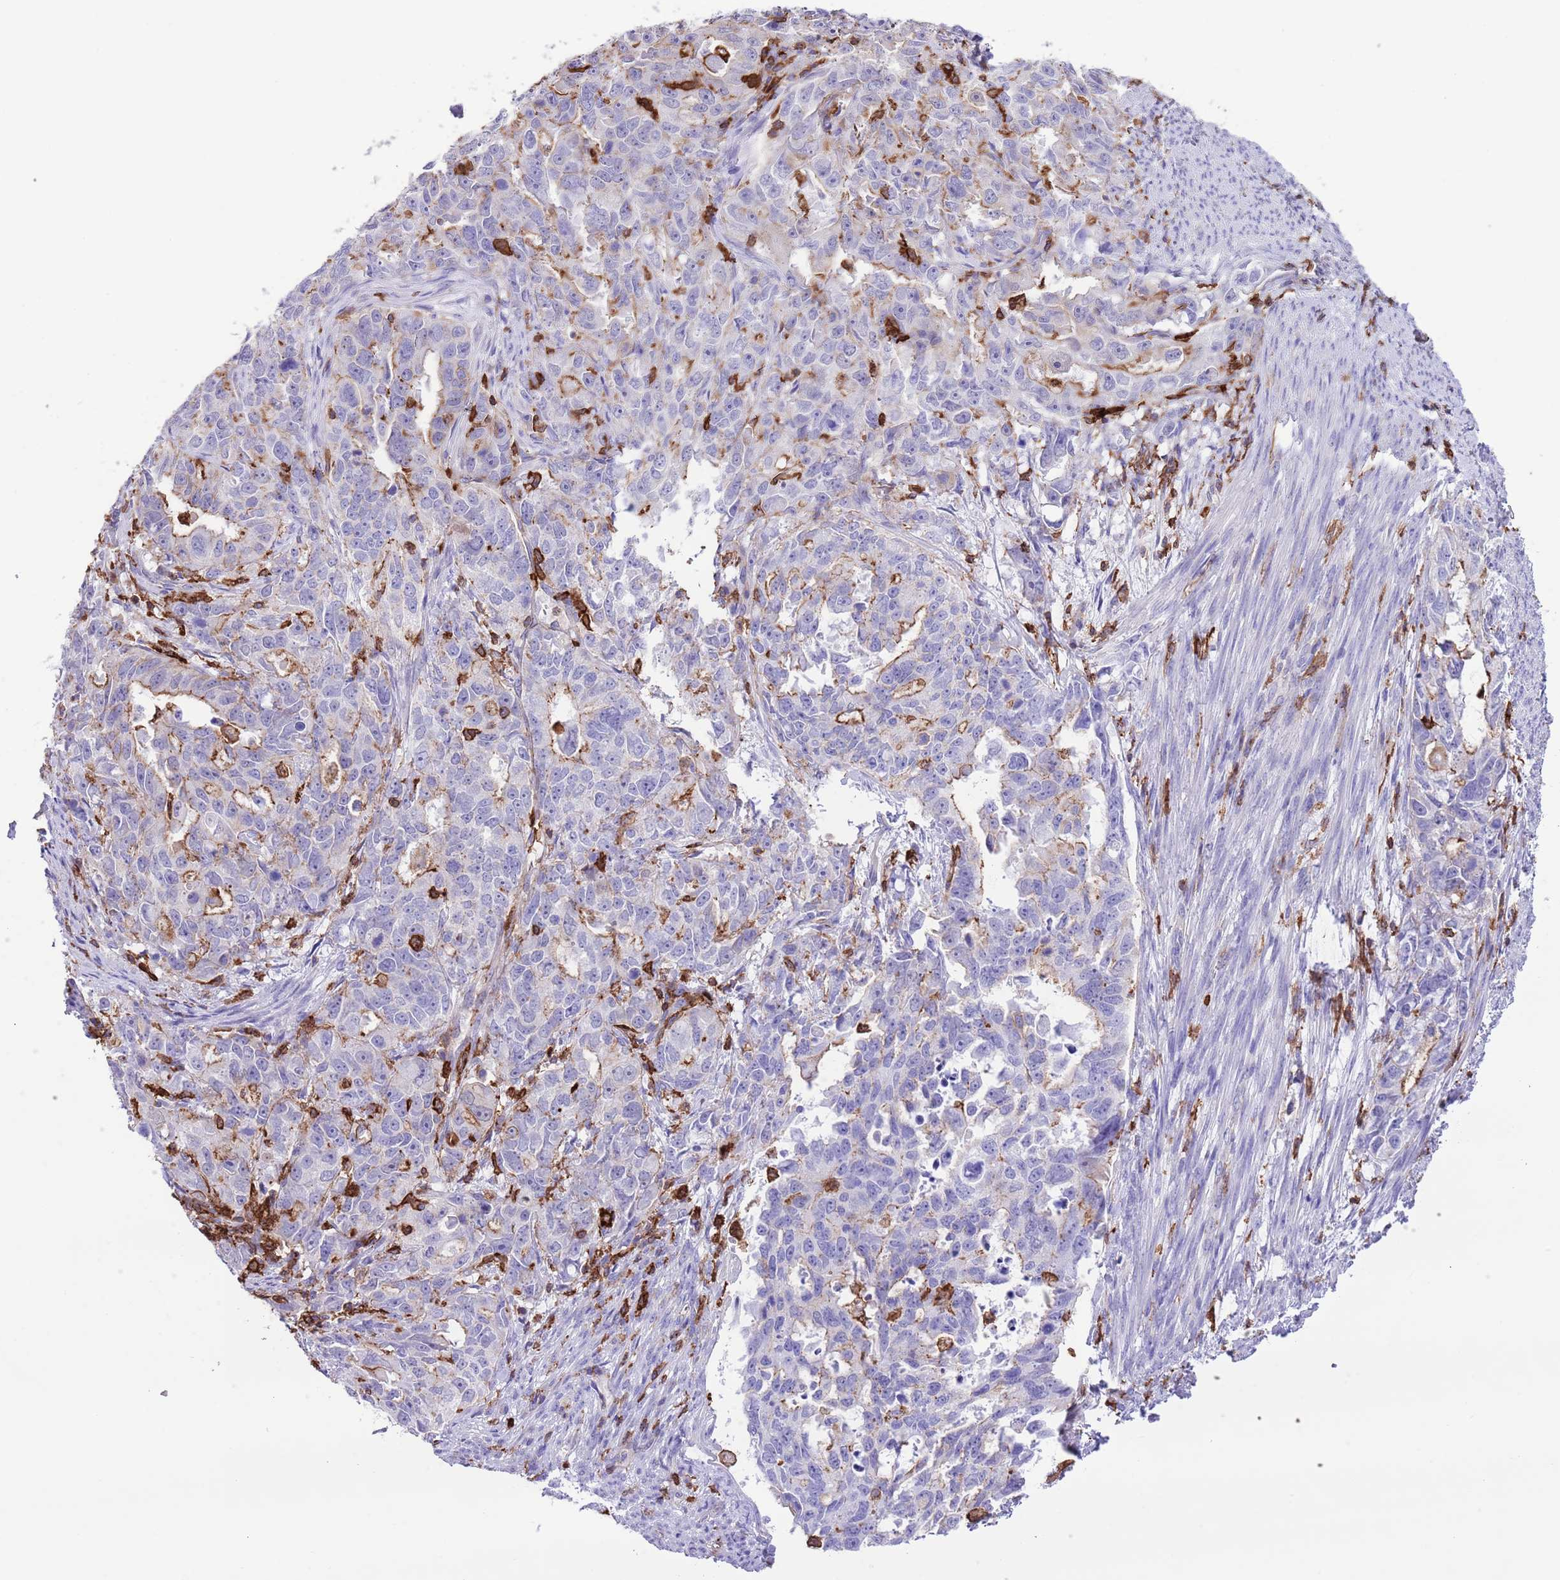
{"staining": {"intensity": "moderate", "quantity": "<25%", "location": "cytoplasmic/membranous"}, "tissue": "endometrial cancer", "cell_type": "Tumor cells", "image_type": "cancer", "snomed": [{"axis": "morphology", "description": "Adenocarcinoma, NOS"}, {"axis": "topography", "description": "Endometrium"}], "caption": "Immunohistochemistry (IHC) histopathology image of neoplastic tissue: human endometrial adenocarcinoma stained using immunohistochemistry (IHC) displays low levels of moderate protein expression localized specifically in the cytoplasmic/membranous of tumor cells, appearing as a cytoplasmic/membranous brown color.", "gene": "EFHD2", "patient": {"sex": "female", "age": 65}}